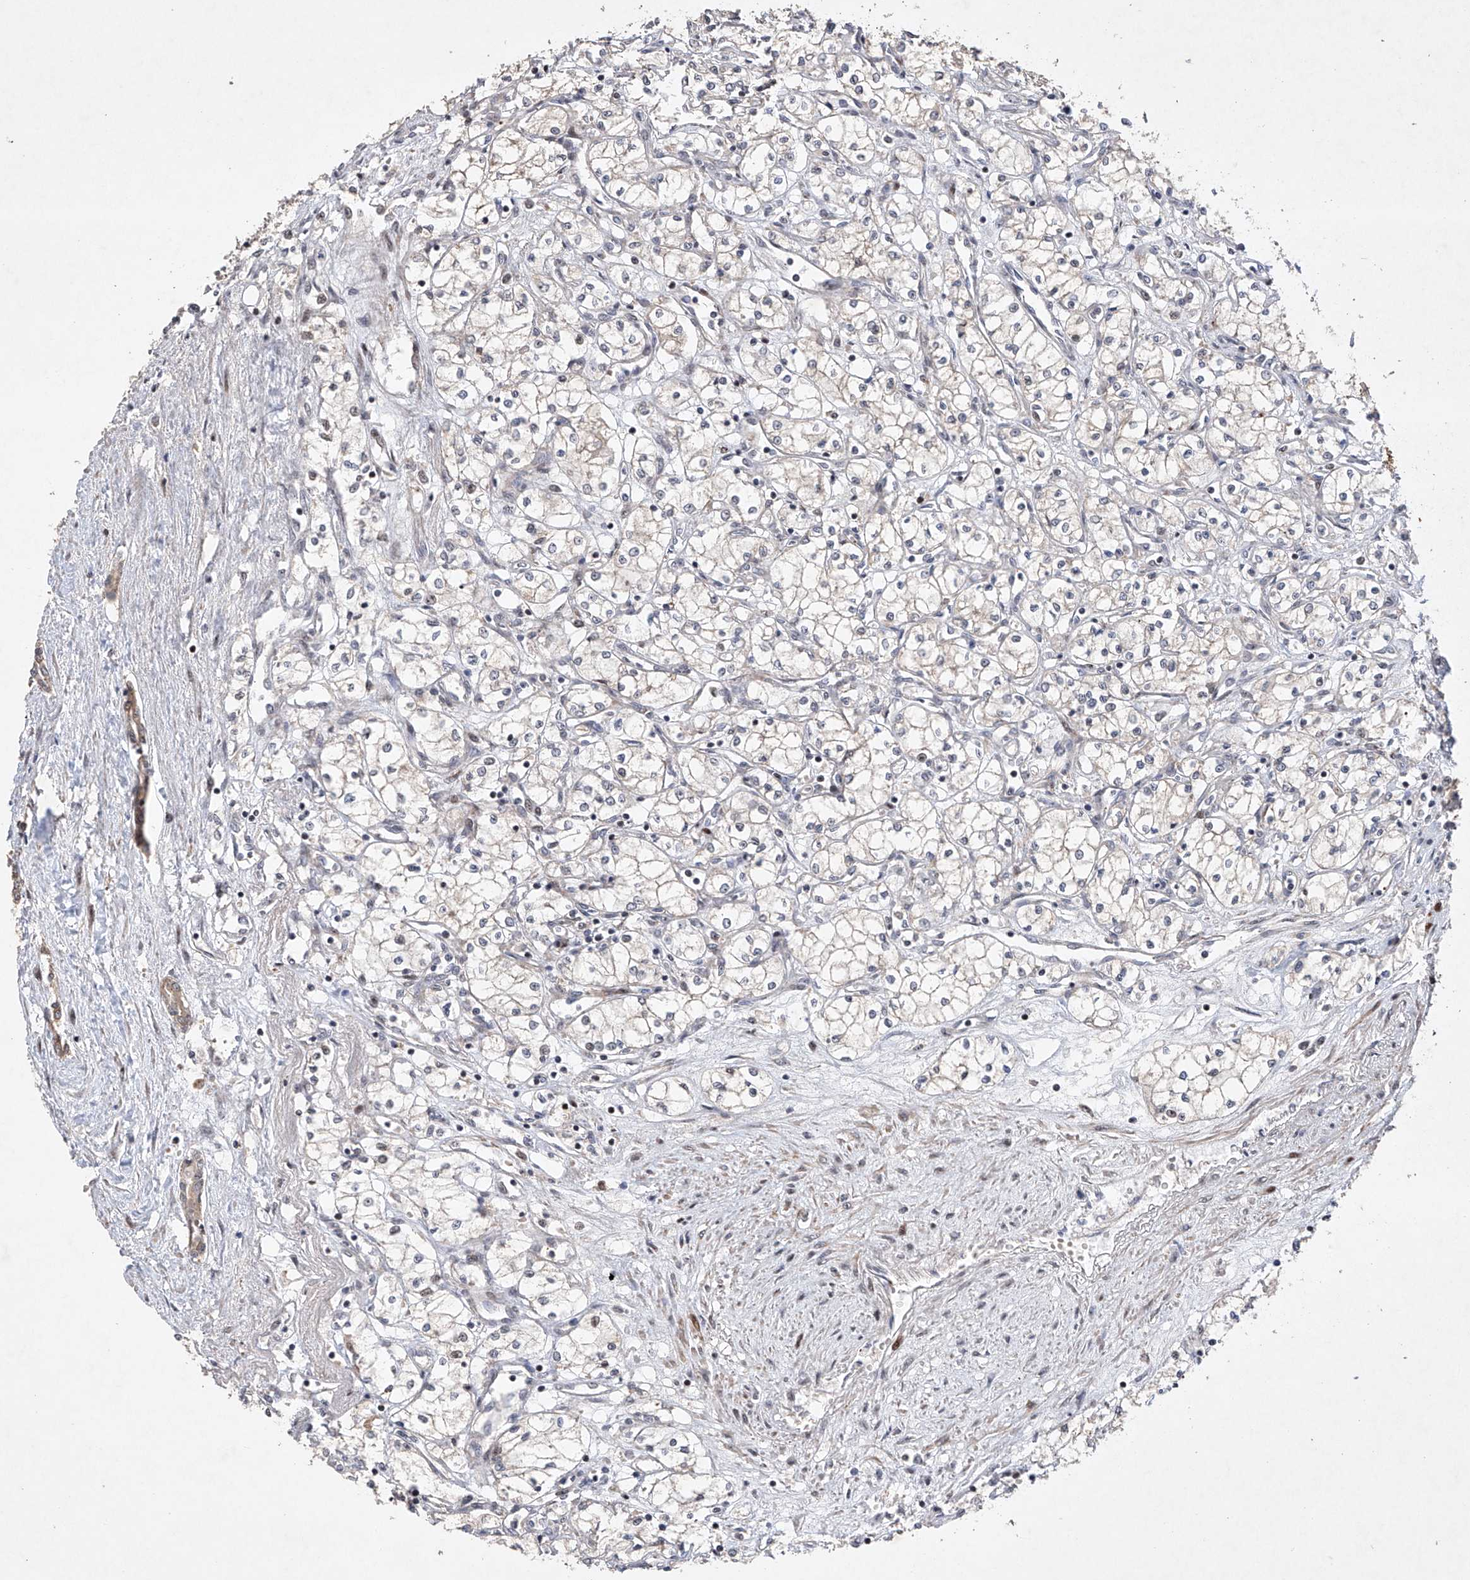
{"staining": {"intensity": "negative", "quantity": "none", "location": "none"}, "tissue": "renal cancer", "cell_type": "Tumor cells", "image_type": "cancer", "snomed": [{"axis": "morphology", "description": "Adenocarcinoma, NOS"}, {"axis": "topography", "description": "Kidney"}], "caption": "Protein analysis of adenocarcinoma (renal) demonstrates no significant staining in tumor cells.", "gene": "AFG1L", "patient": {"sex": "male", "age": 59}}